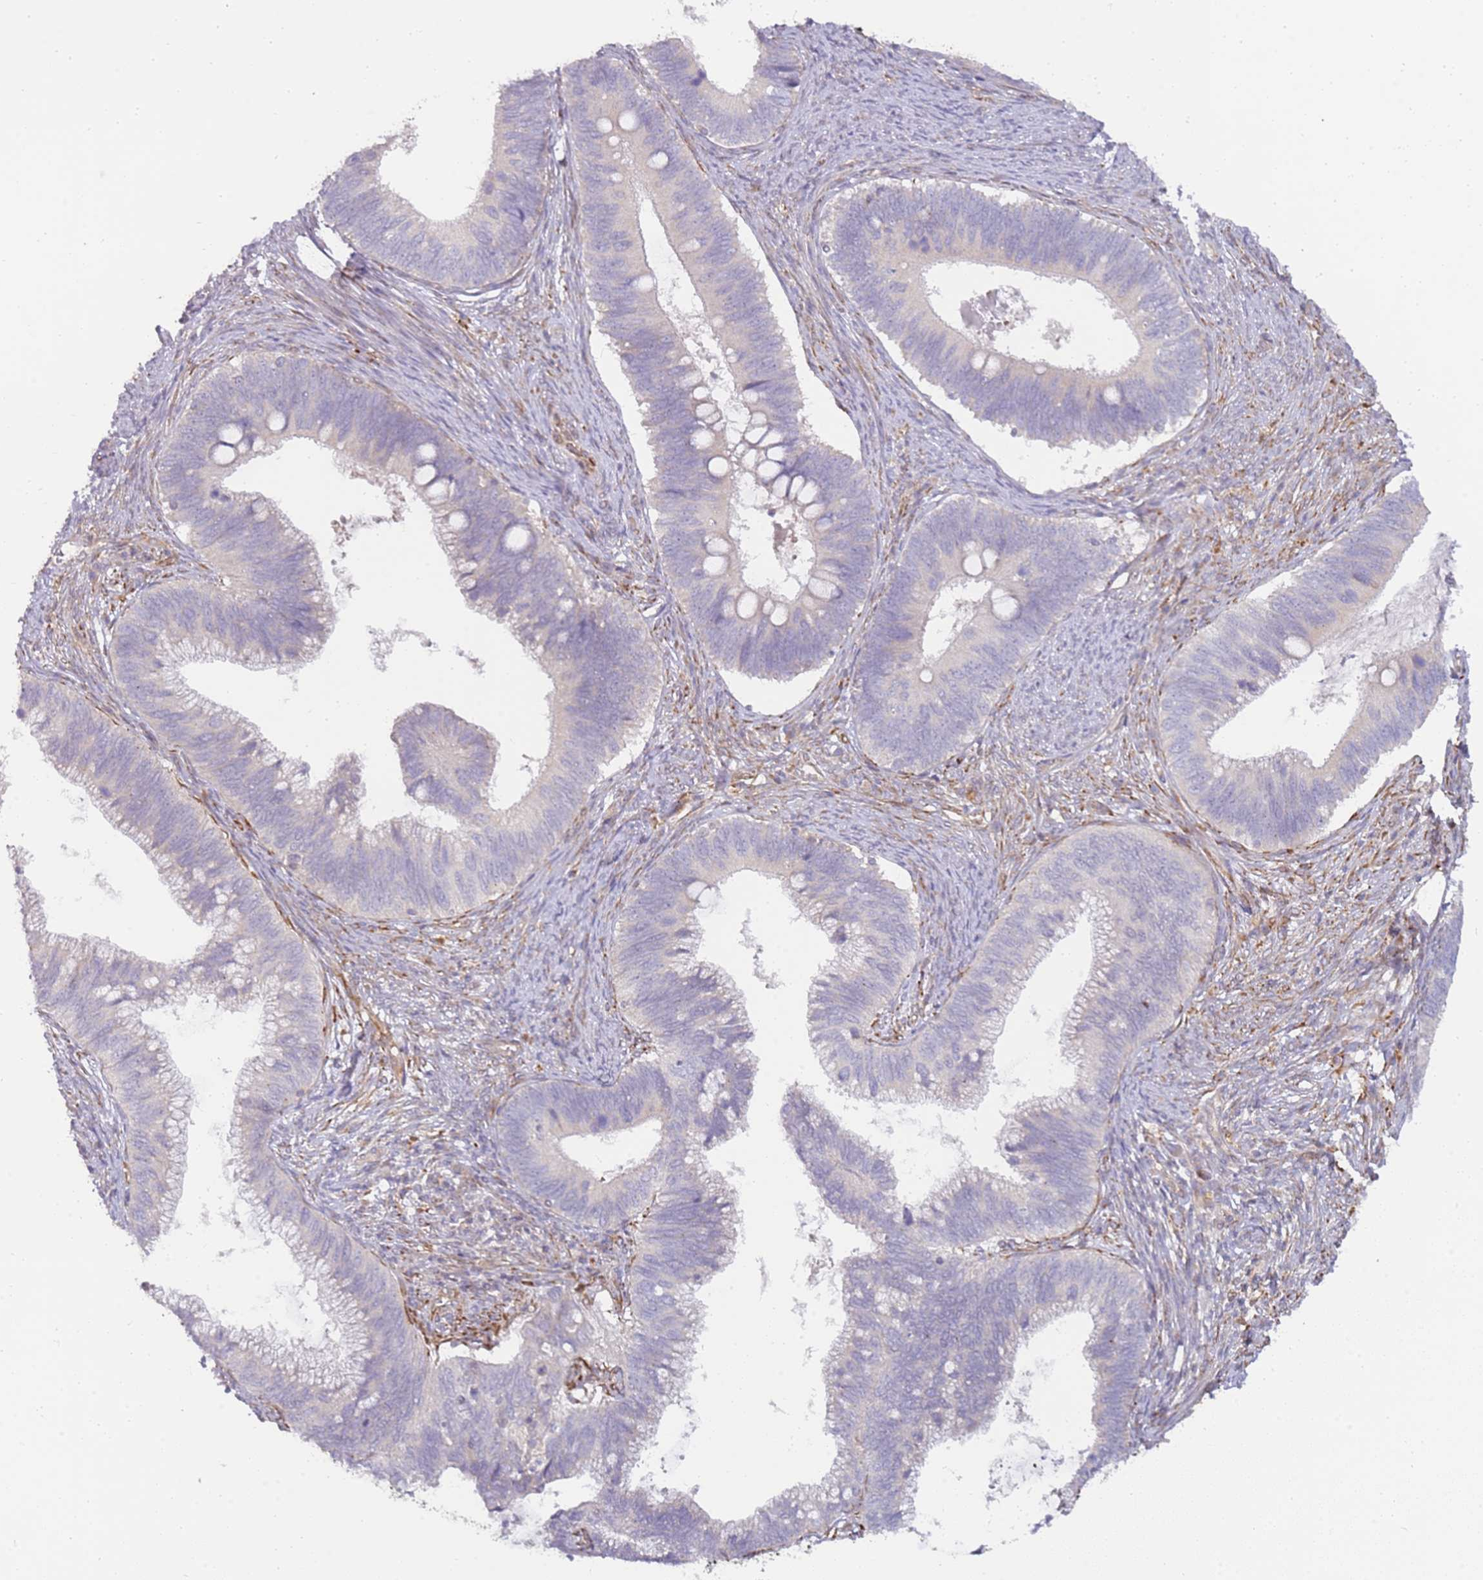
{"staining": {"intensity": "negative", "quantity": "none", "location": "none"}, "tissue": "cervical cancer", "cell_type": "Tumor cells", "image_type": "cancer", "snomed": [{"axis": "morphology", "description": "Adenocarcinoma, NOS"}, {"axis": "topography", "description": "Cervix"}], "caption": "Micrograph shows no significant protein expression in tumor cells of cervical cancer. (DAB (3,3'-diaminobenzidine) immunohistochemistry with hematoxylin counter stain).", "gene": "GRAP", "patient": {"sex": "female", "age": 42}}